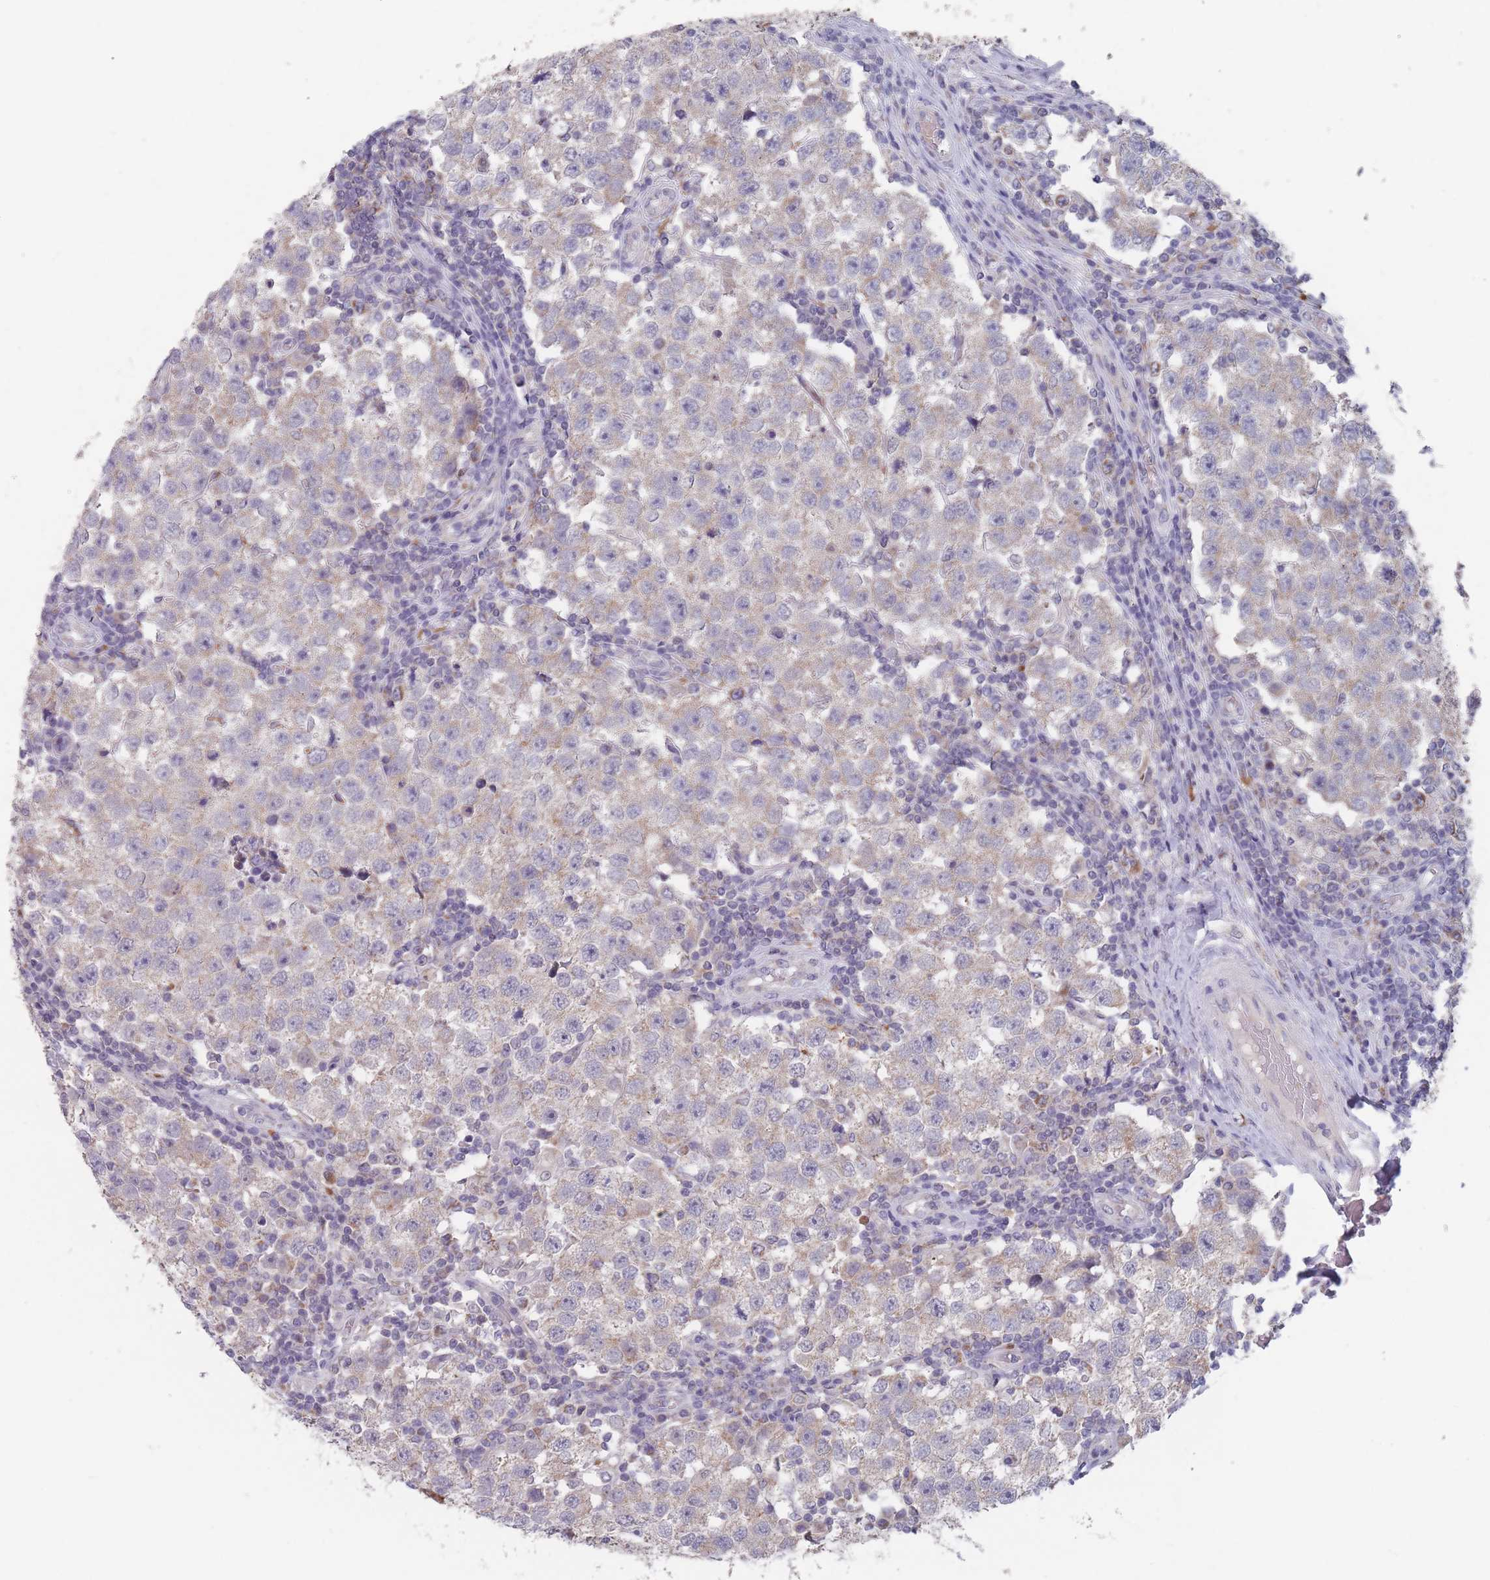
{"staining": {"intensity": "weak", "quantity": "<25%", "location": "cytoplasmic/membranous"}, "tissue": "testis cancer", "cell_type": "Tumor cells", "image_type": "cancer", "snomed": [{"axis": "morphology", "description": "Seminoma, NOS"}, {"axis": "topography", "description": "Testis"}], "caption": "Tumor cells are negative for protein expression in human testis cancer.", "gene": "PEX7", "patient": {"sex": "male", "age": 34}}